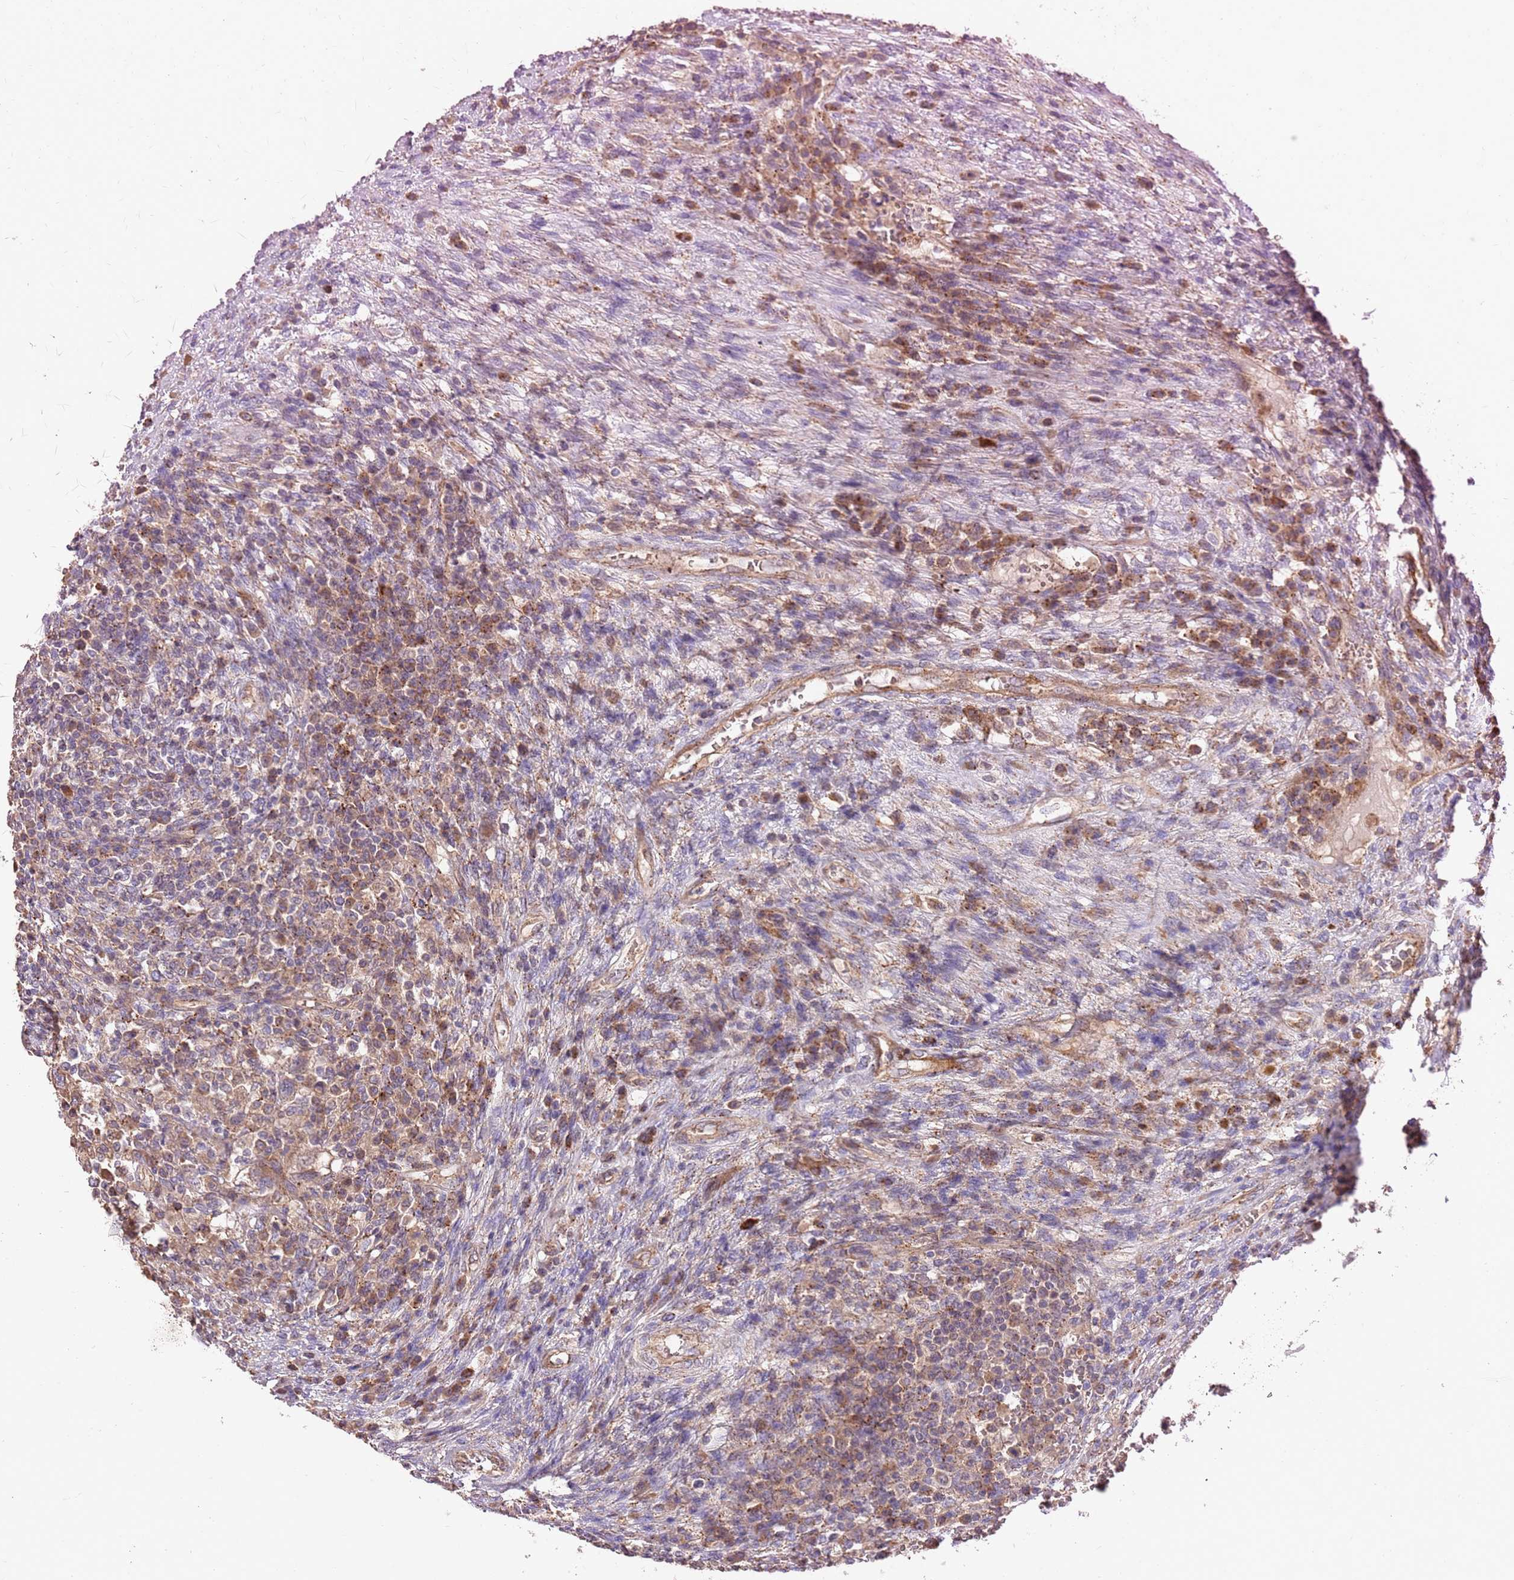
{"staining": {"intensity": "moderate", "quantity": ">75%", "location": "cytoplasmic/membranous"}, "tissue": "testis cancer", "cell_type": "Tumor cells", "image_type": "cancer", "snomed": [{"axis": "morphology", "description": "Carcinoma, Embryonal, NOS"}, {"axis": "topography", "description": "Testis"}], "caption": "Moderate cytoplasmic/membranous protein staining is seen in about >75% of tumor cells in embryonal carcinoma (testis). The protein of interest is stained brown, and the nuclei are stained in blue (DAB IHC with brightfield microscopy, high magnification).", "gene": "DOCK6", "patient": {"sex": "male", "age": 26}}